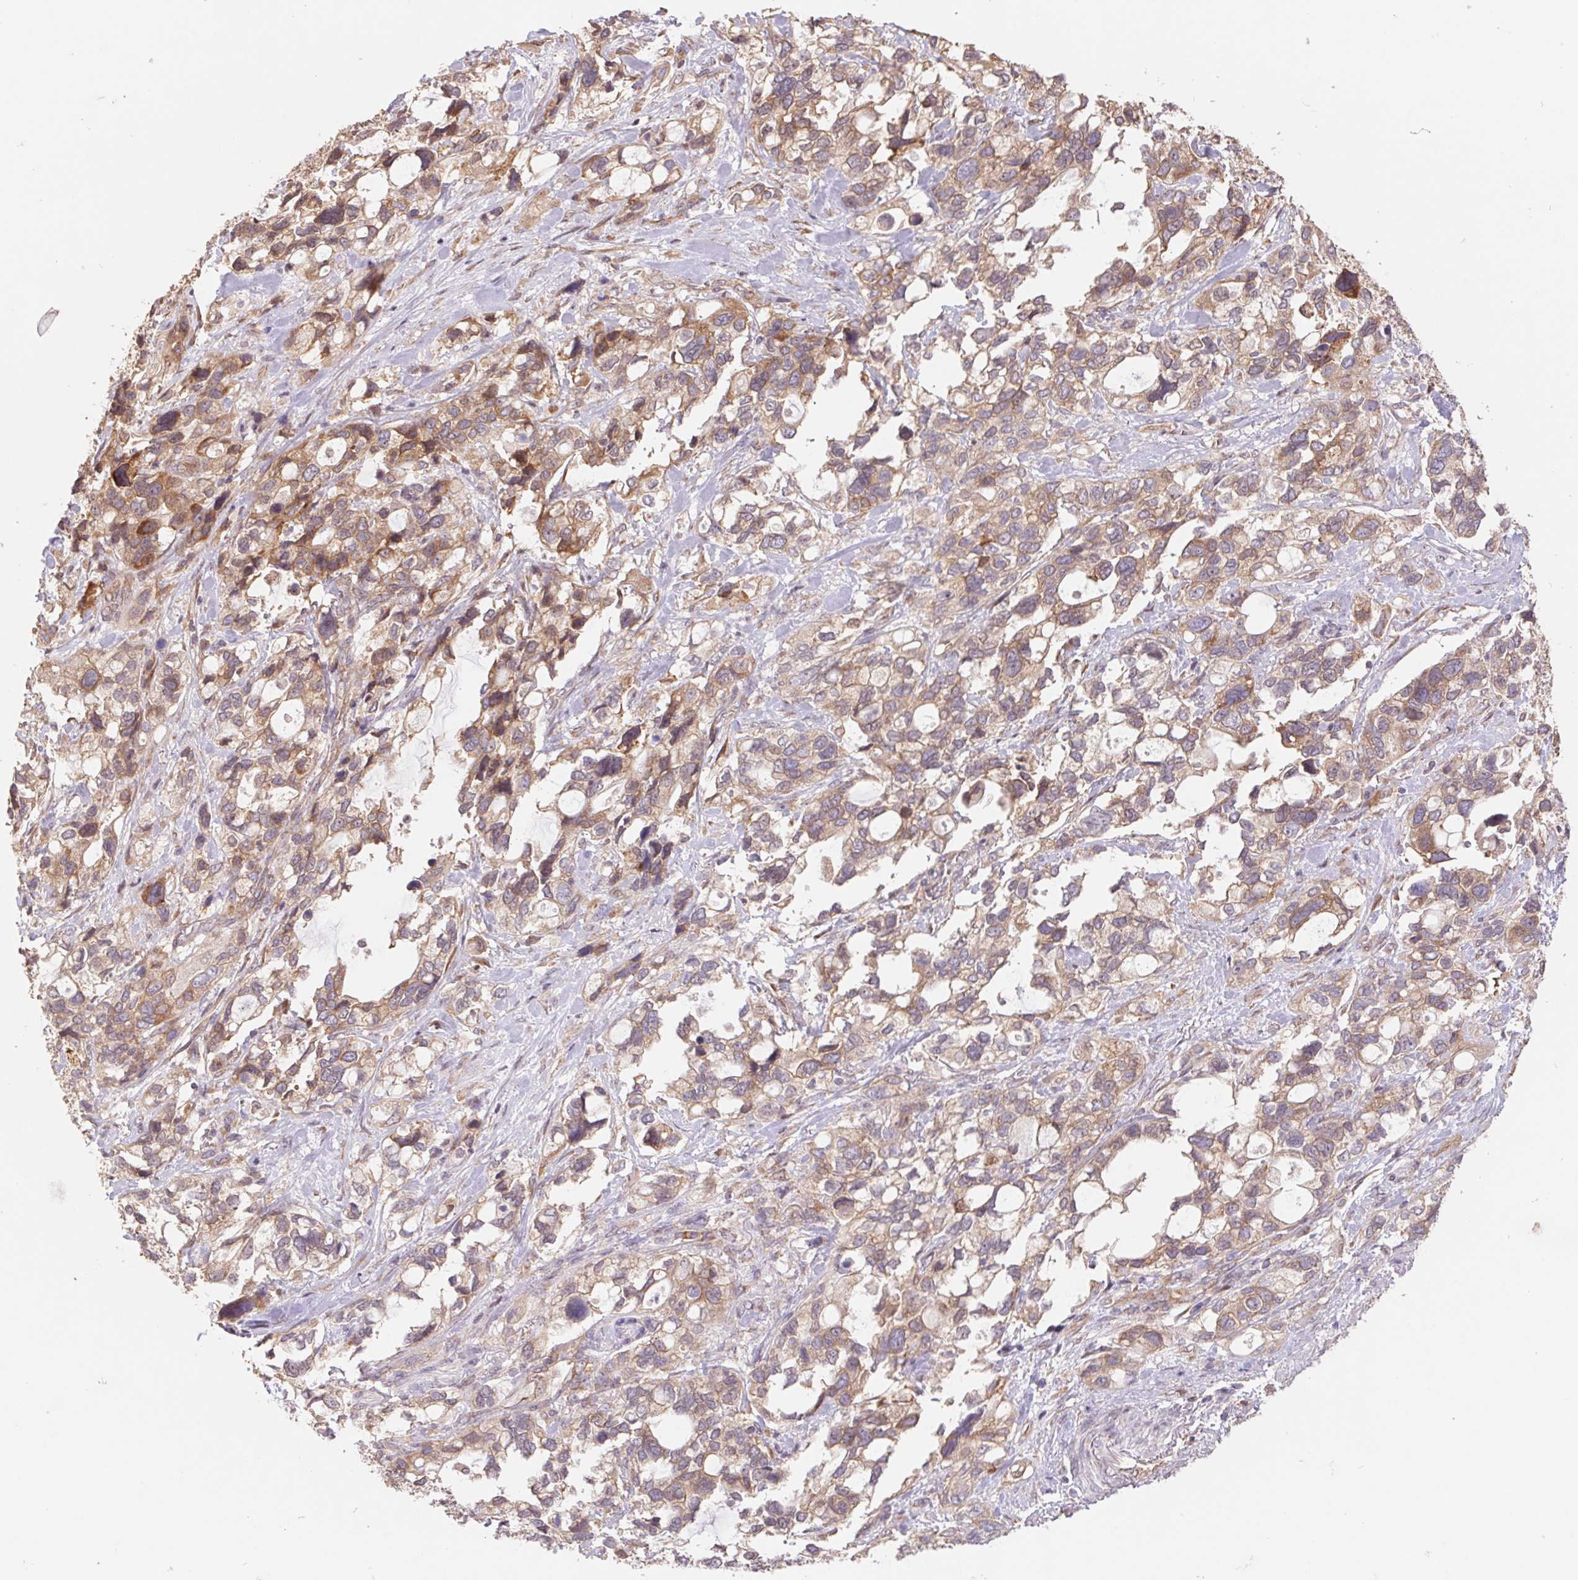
{"staining": {"intensity": "moderate", "quantity": ">75%", "location": "cytoplasmic/membranous"}, "tissue": "stomach cancer", "cell_type": "Tumor cells", "image_type": "cancer", "snomed": [{"axis": "morphology", "description": "Adenocarcinoma, NOS"}, {"axis": "topography", "description": "Stomach, upper"}], "caption": "About >75% of tumor cells in stomach cancer (adenocarcinoma) reveal moderate cytoplasmic/membranous protein expression as visualized by brown immunohistochemical staining.", "gene": "RPL27A", "patient": {"sex": "female", "age": 81}}